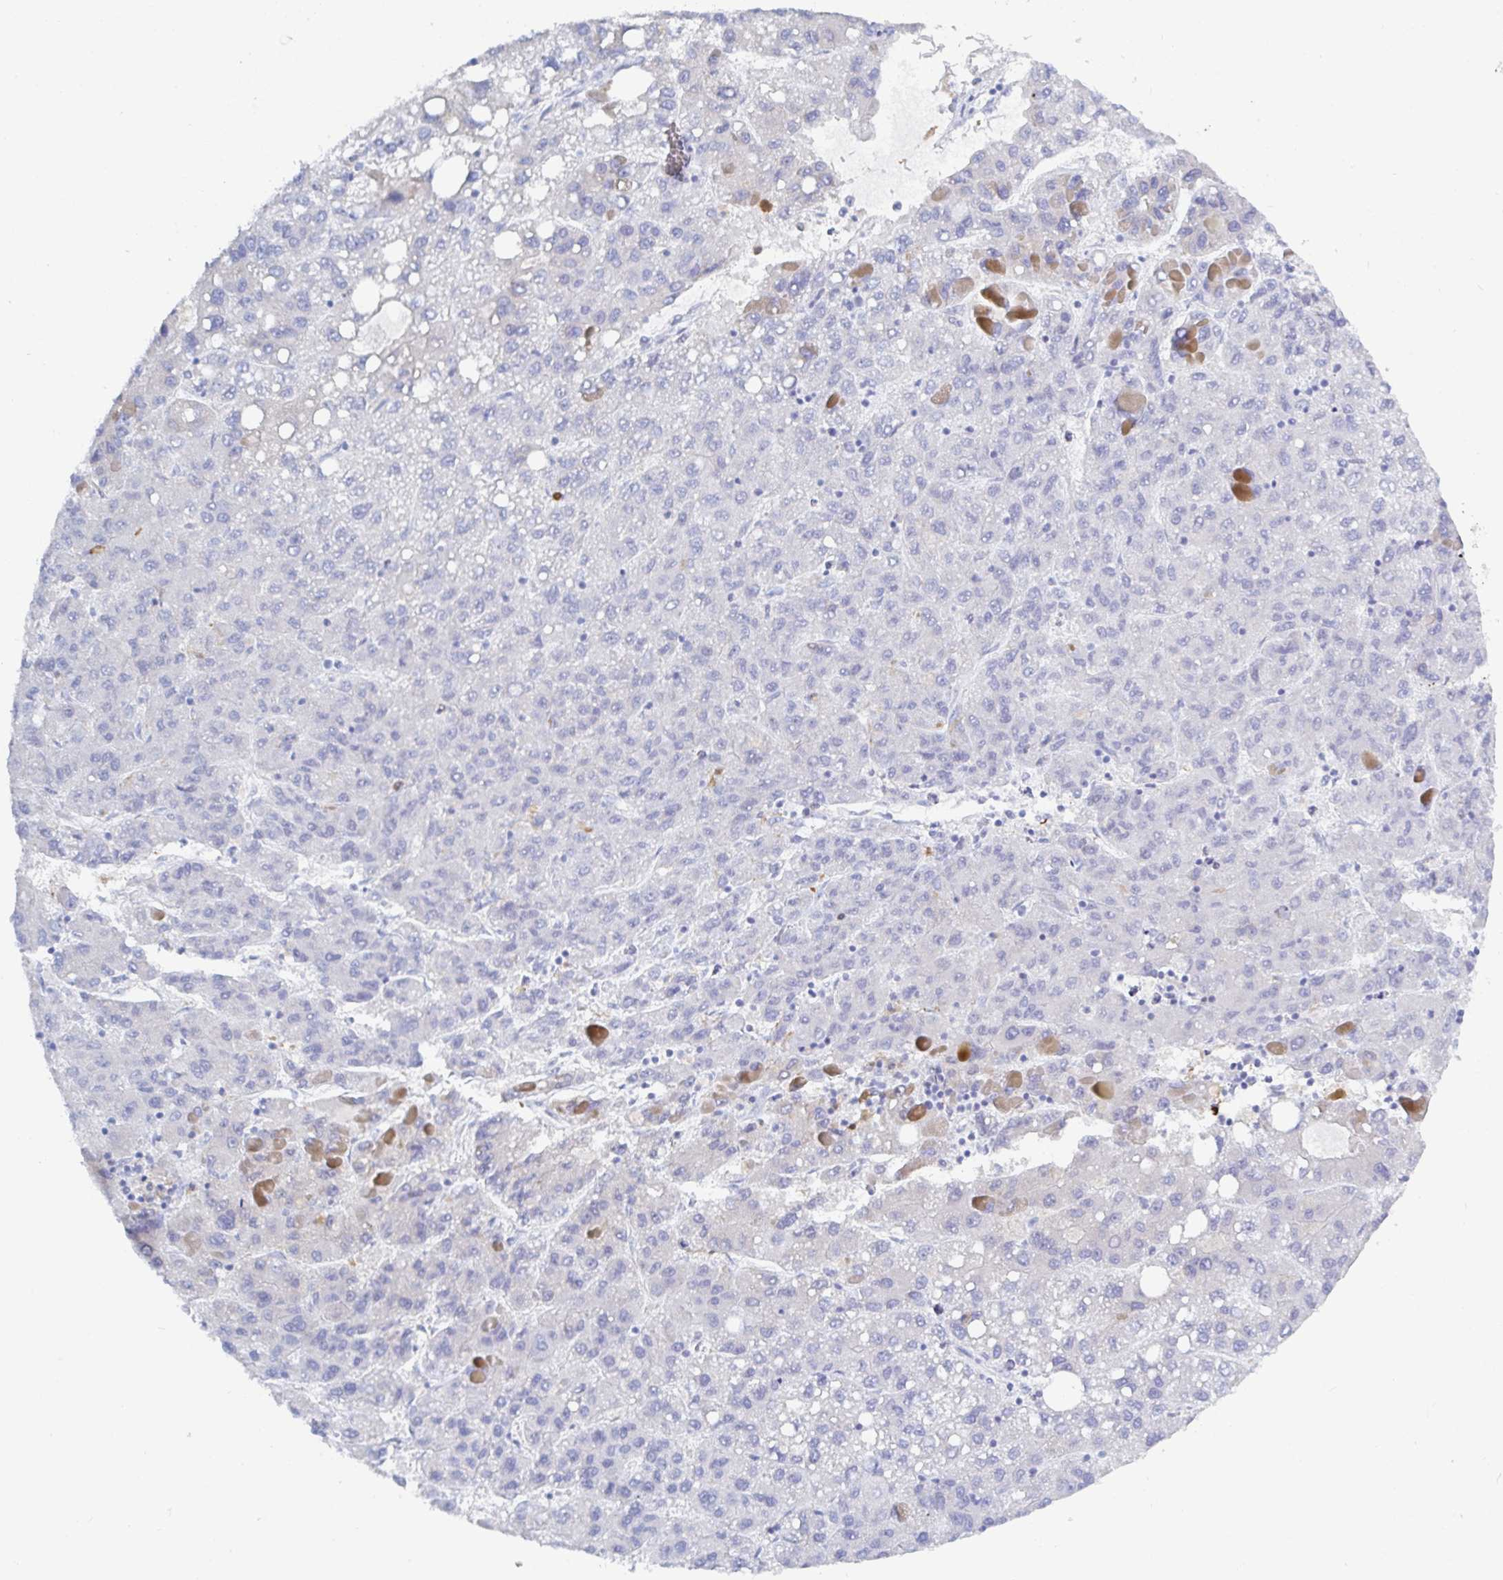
{"staining": {"intensity": "negative", "quantity": "none", "location": "none"}, "tissue": "liver cancer", "cell_type": "Tumor cells", "image_type": "cancer", "snomed": [{"axis": "morphology", "description": "Carcinoma, Hepatocellular, NOS"}, {"axis": "topography", "description": "Liver"}], "caption": "Micrograph shows no protein positivity in tumor cells of hepatocellular carcinoma (liver) tissue.", "gene": "OR2A4", "patient": {"sex": "female", "age": 82}}